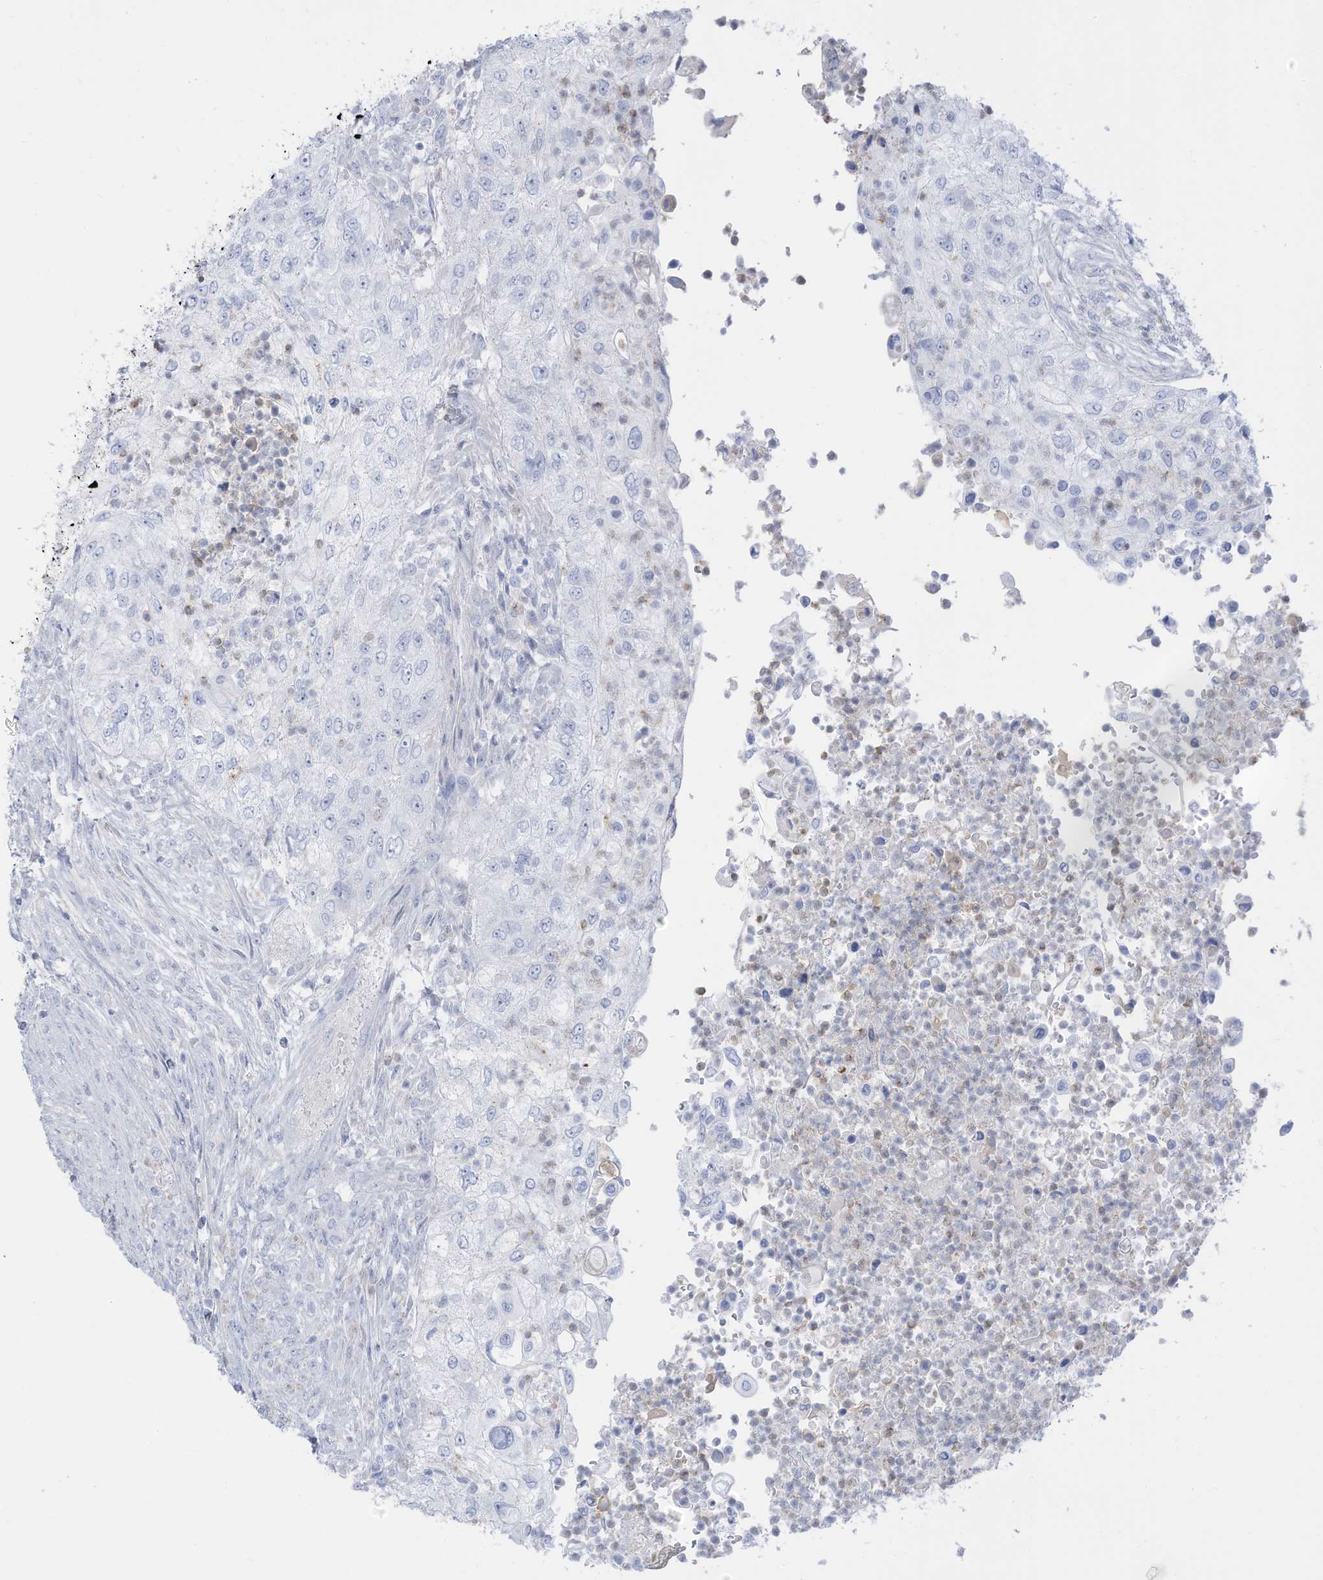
{"staining": {"intensity": "negative", "quantity": "none", "location": "none"}, "tissue": "urothelial cancer", "cell_type": "Tumor cells", "image_type": "cancer", "snomed": [{"axis": "morphology", "description": "Urothelial carcinoma, High grade"}, {"axis": "topography", "description": "Urinary bladder"}], "caption": "Immunohistochemistry (IHC) image of urothelial cancer stained for a protein (brown), which displays no expression in tumor cells.", "gene": "HSD17B13", "patient": {"sex": "female", "age": 60}}